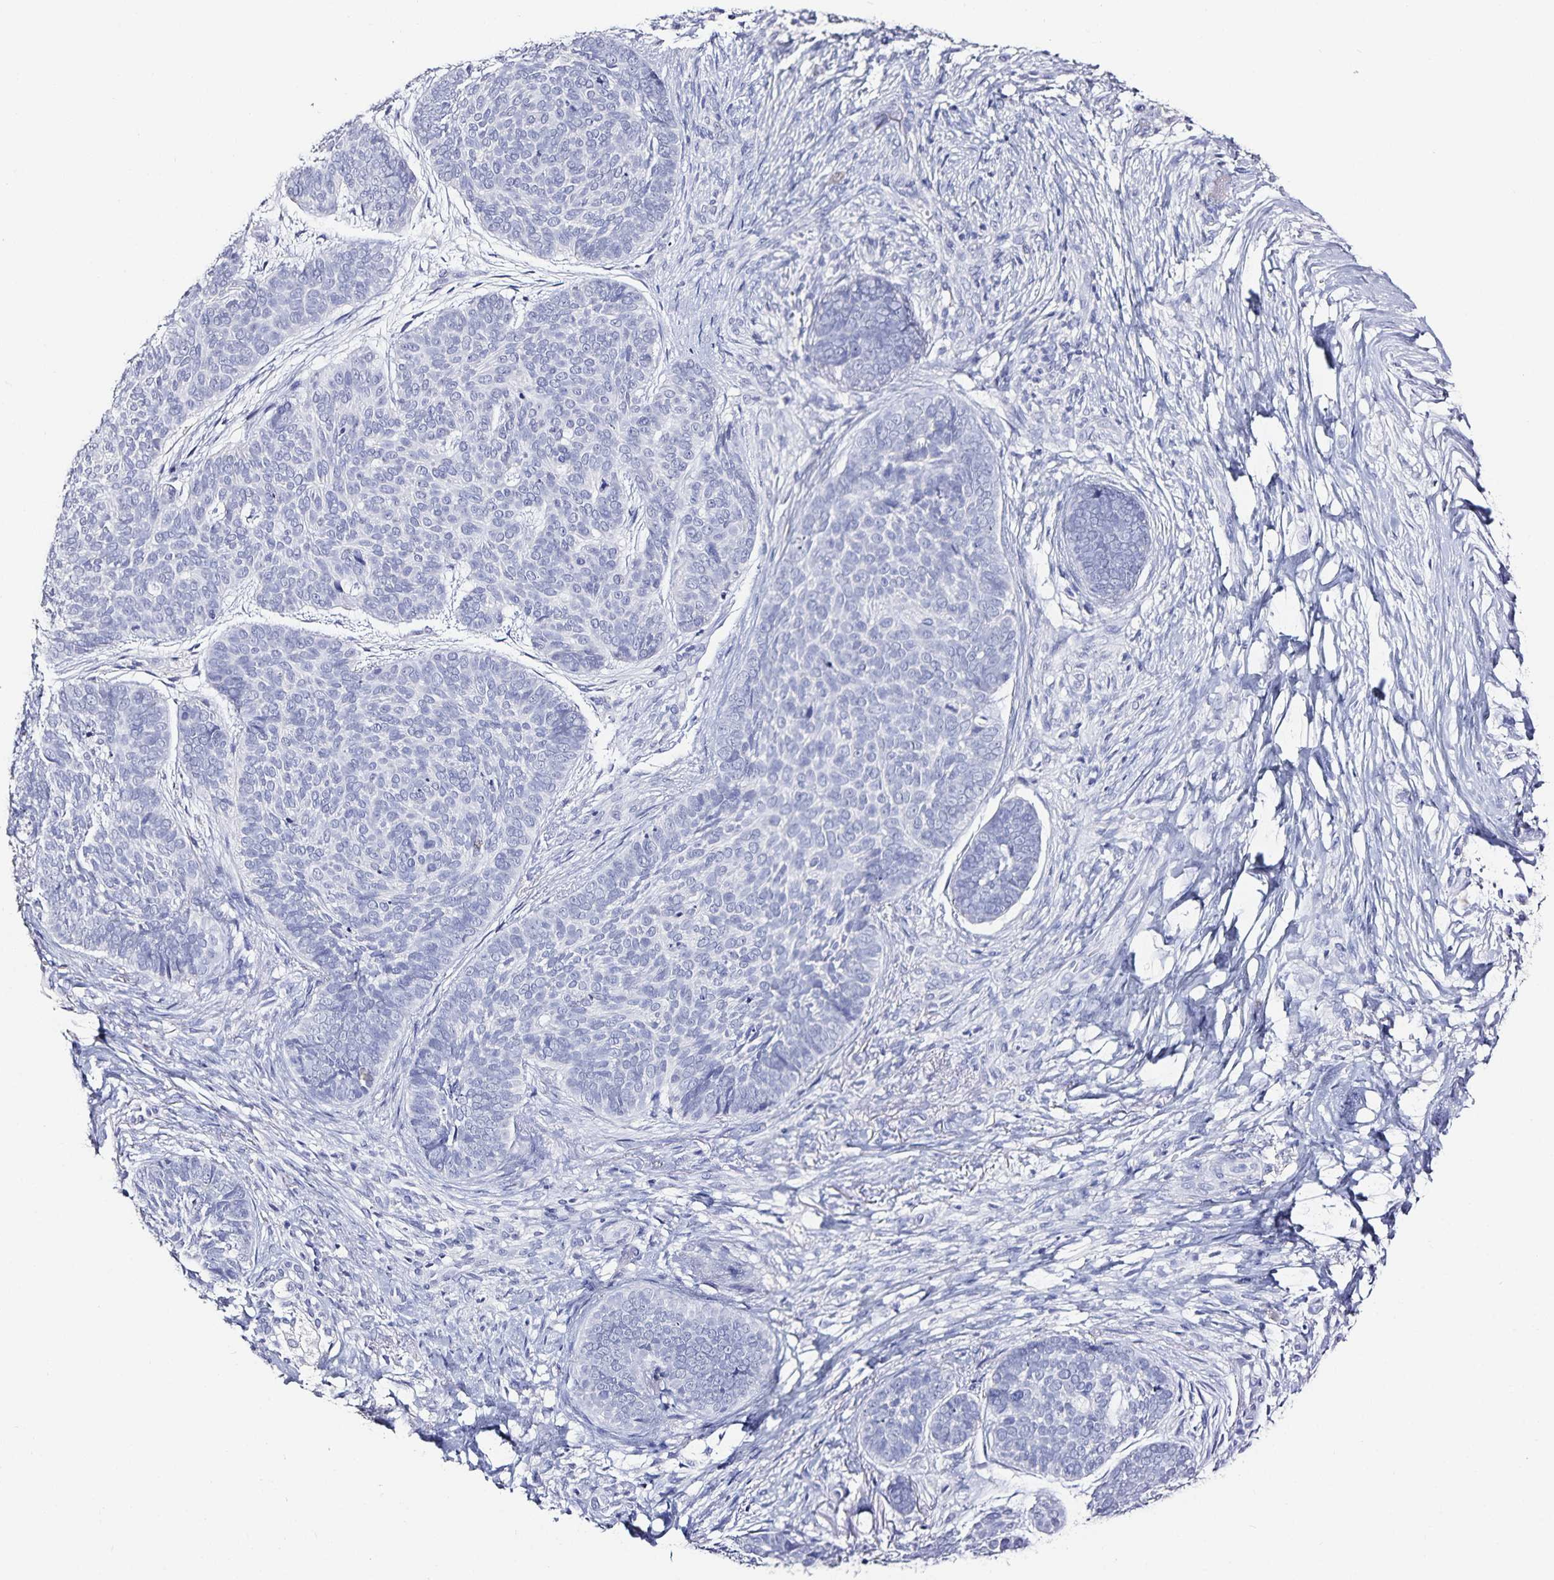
{"staining": {"intensity": "negative", "quantity": "none", "location": "none"}, "tissue": "skin cancer", "cell_type": "Tumor cells", "image_type": "cancer", "snomed": [{"axis": "morphology", "description": "Basal cell carcinoma"}, {"axis": "topography", "description": "Skin"}, {"axis": "topography", "description": "Skin of nose"}], "caption": "There is no significant positivity in tumor cells of skin basal cell carcinoma.", "gene": "TTR", "patient": {"sex": "female", "age": 81}}